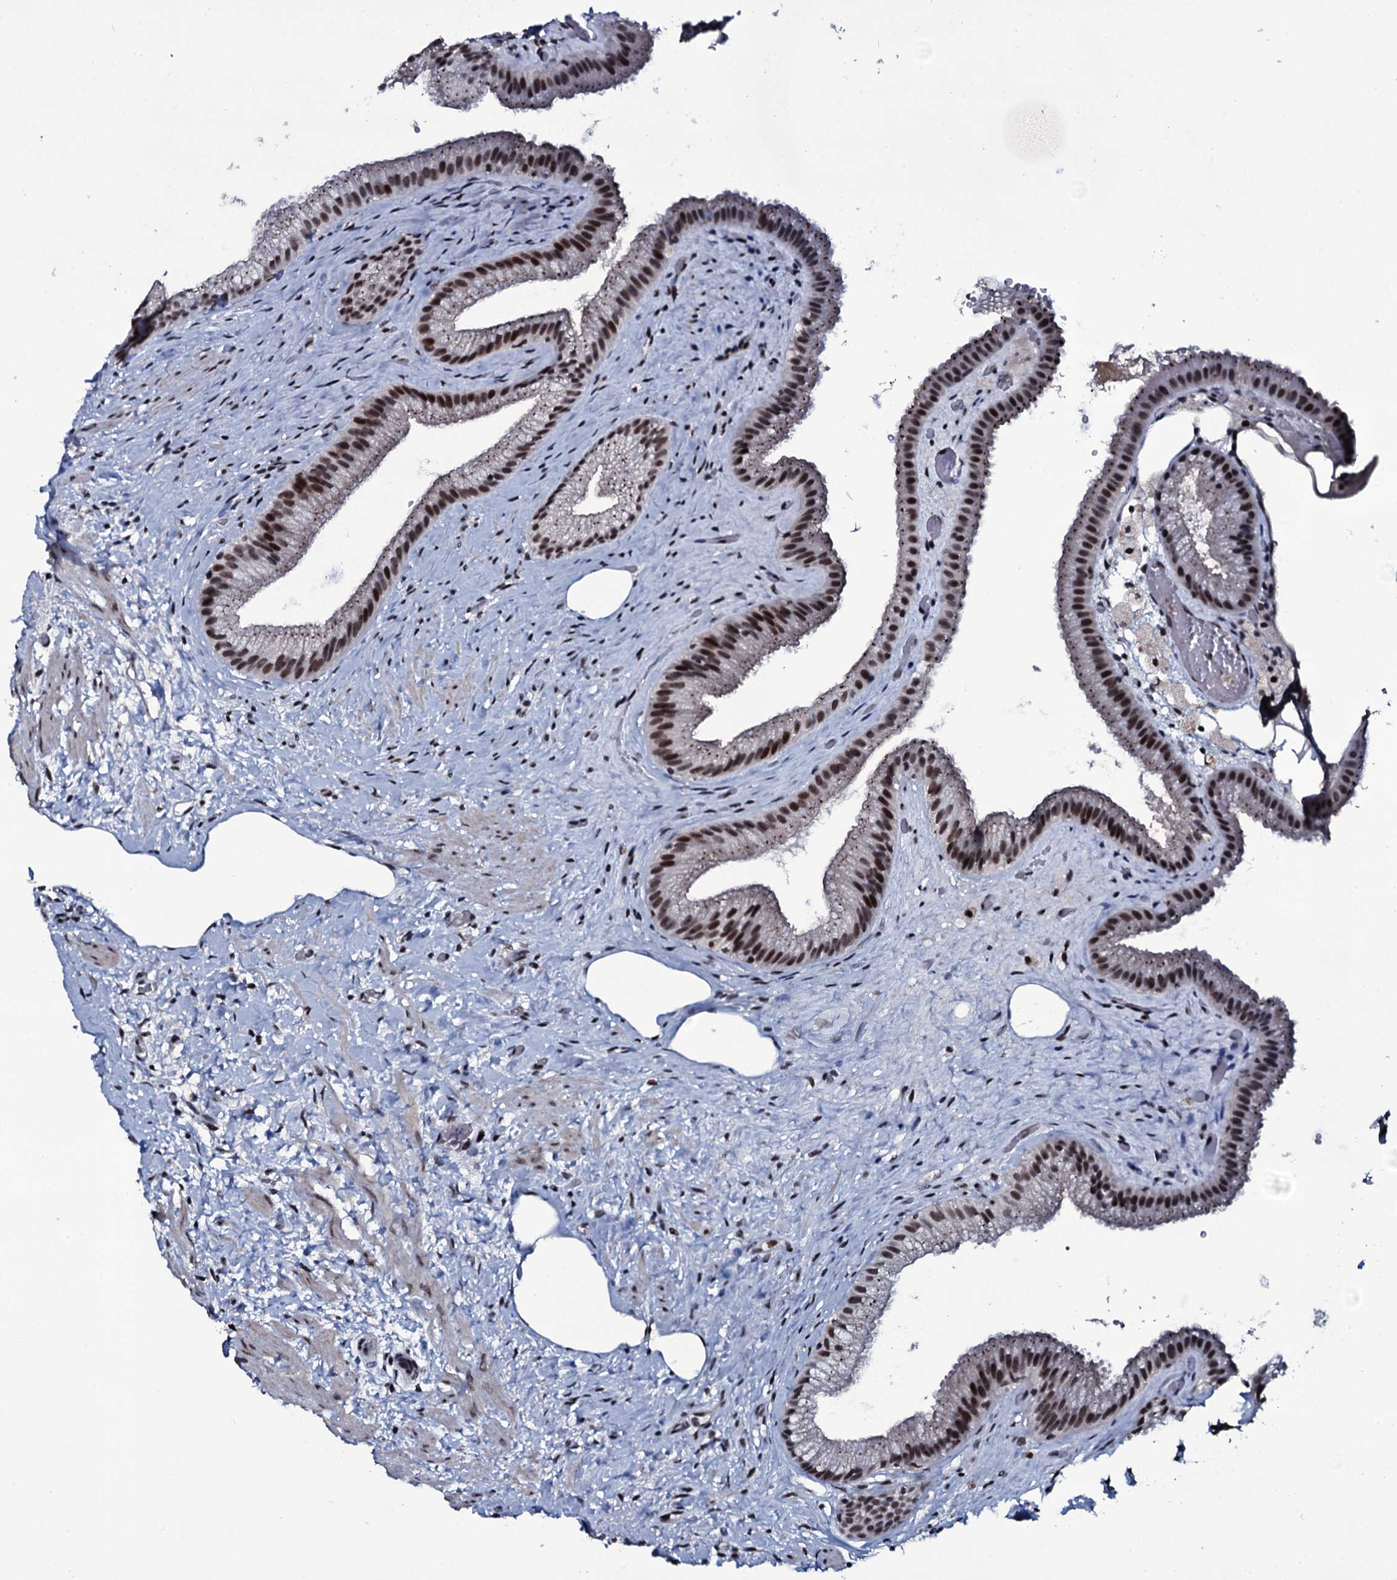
{"staining": {"intensity": "strong", "quantity": ">75%", "location": "nuclear"}, "tissue": "gallbladder", "cell_type": "Glandular cells", "image_type": "normal", "snomed": [{"axis": "morphology", "description": "Normal tissue, NOS"}, {"axis": "morphology", "description": "Inflammation, NOS"}, {"axis": "topography", "description": "Gallbladder"}], "caption": "IHC histopathology image of normal gallbladder stained for a protein (brown), which shows high levels of strong nuclear positivity in approximately >75% of glandular cells.", "gene": "ZMIZ2", "patient": {"sex": "male", "age": 51}}